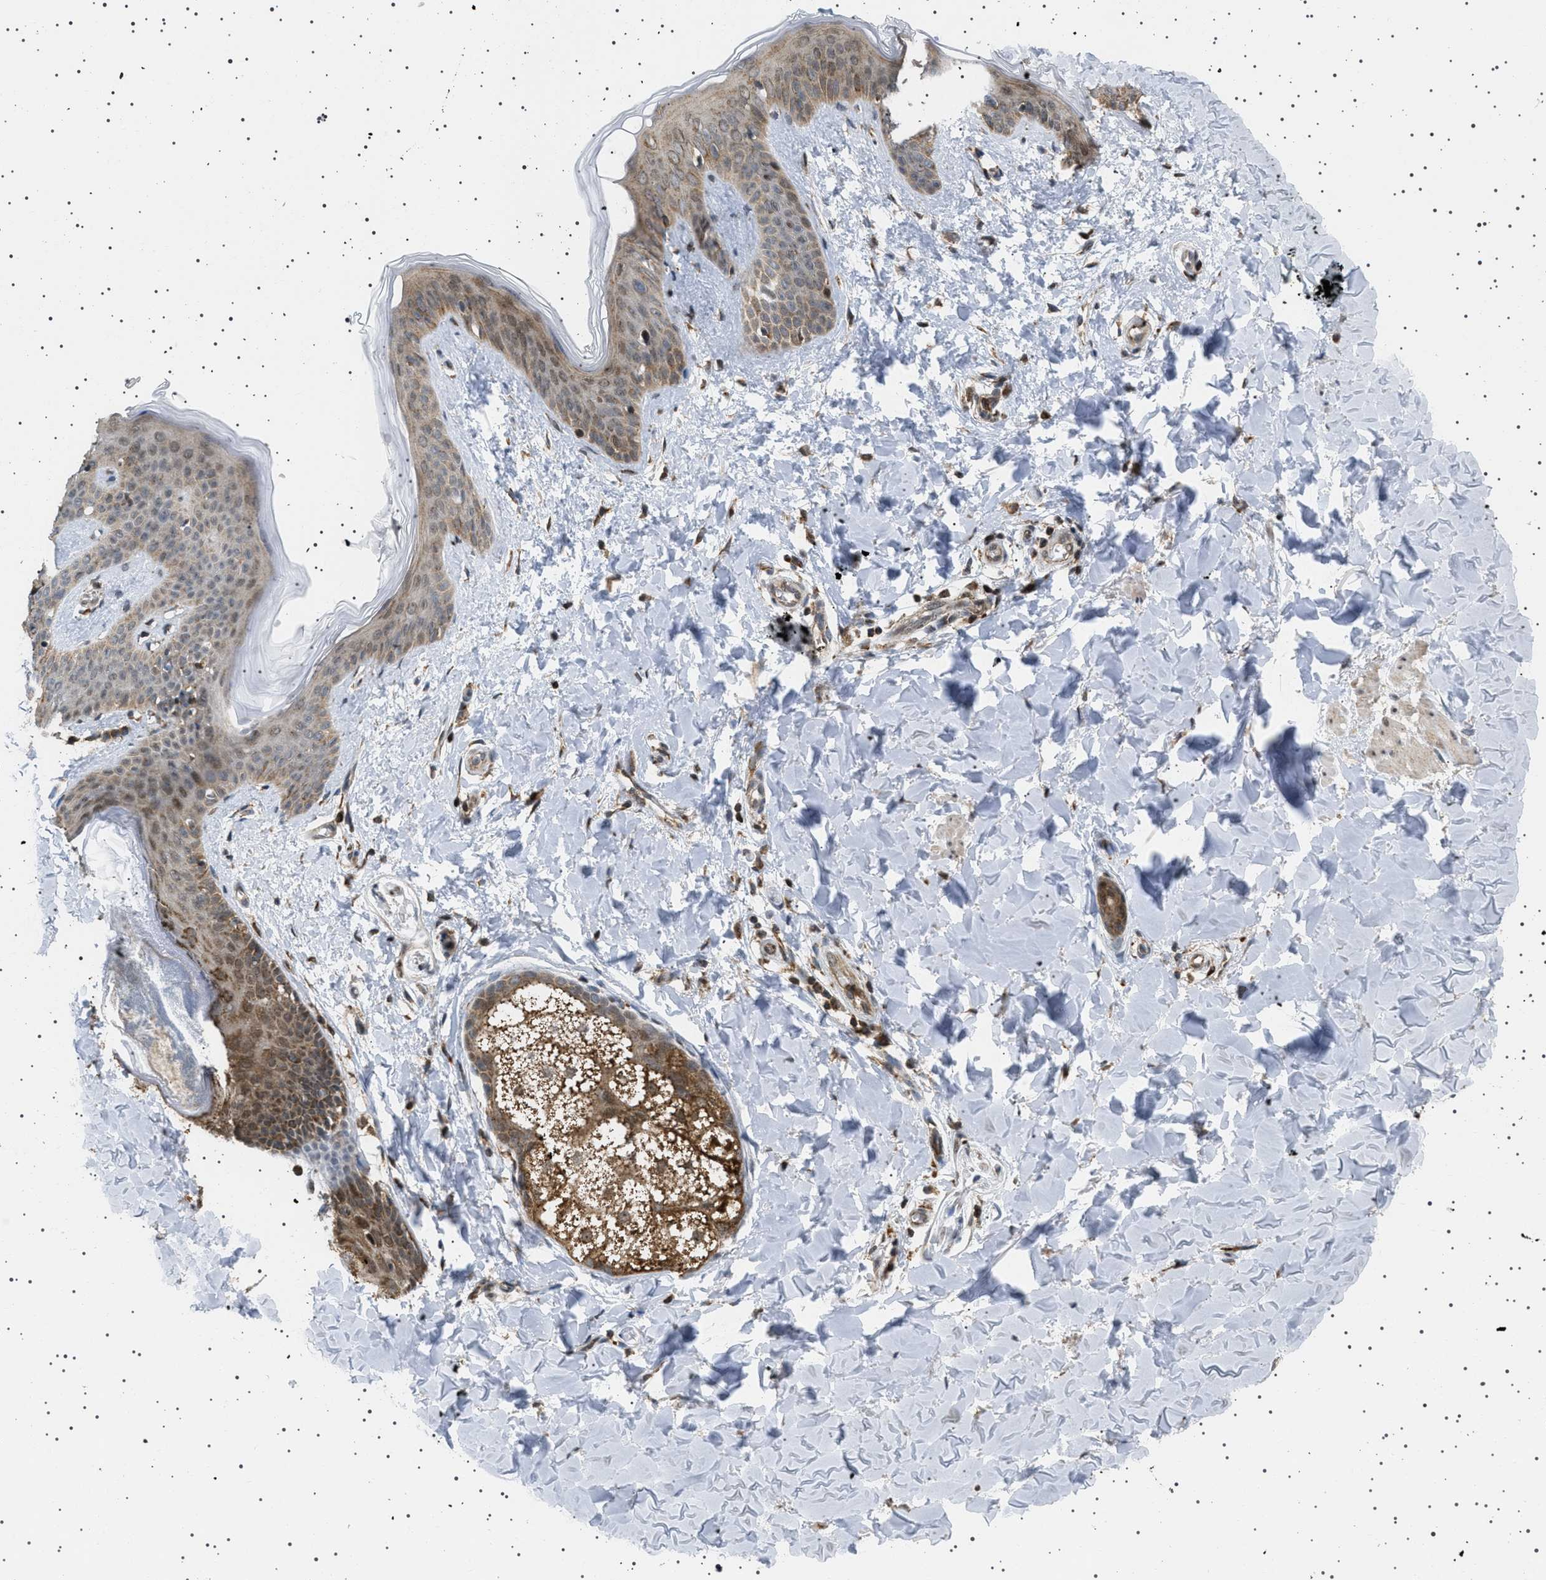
{"staining": {"intensity": "strong", "quantity": ">75%", "location": "cytoplasmic/membranous,nuclear"}, "tissue": "skin", "cell_type": "Fibroblasts", "image_type": "normal", "snomed": [{"axis": "morphology", "description": "Normal tissue, NOS"}, {"axis": "topography", "description": "Skin"}], "caption": "An immunohistochemistry micrograph of normal tissue is shown. Protein staining in brown labels strong cytoplasmic/membranous,nuclear positivity in skin within fibroblasts. (Stains: DAB in brown, nuclei in blue, Microscopy: brightfield microscopy at high magnification).", "gene": "MELK", "patient": {"sex": "female", "age": 17}}